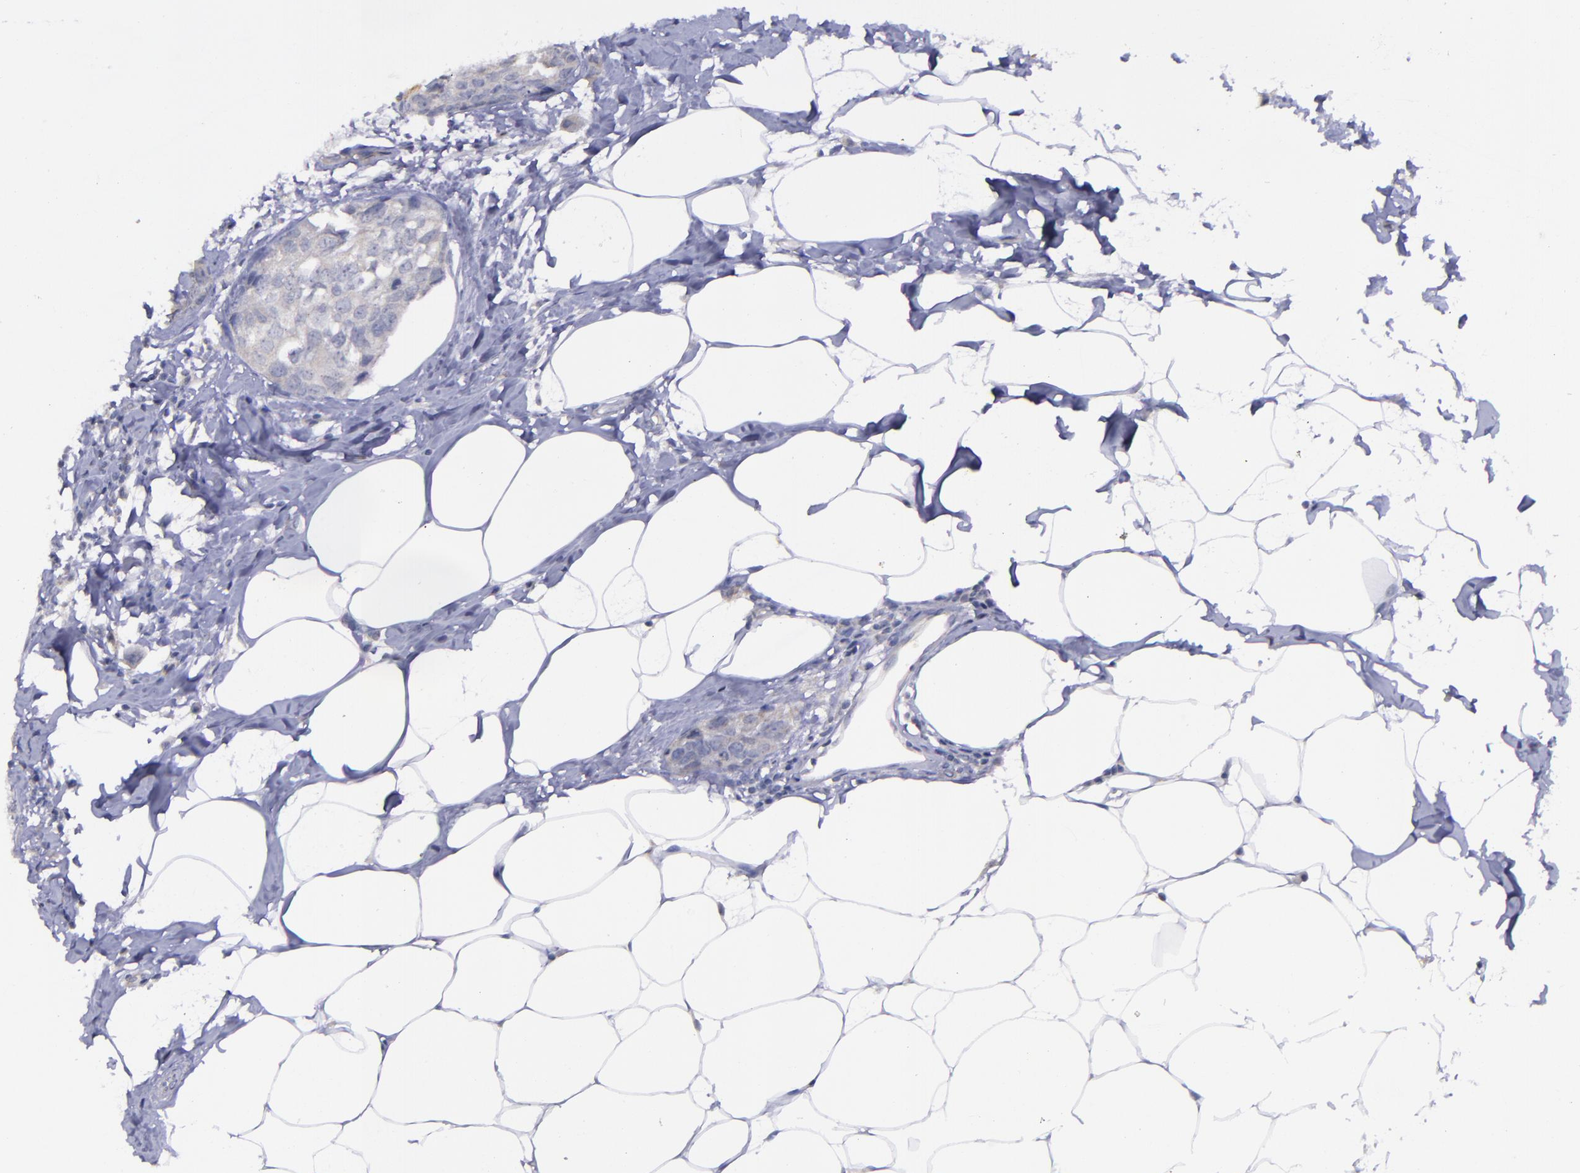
{"staining": {"intensity": "weak", "quantity": "<25%", "location": "cytoplasmic/membranous"}, "tissue": "breast cancer", "cell_type": "Tumor cells", "image_type": "cancer", "snomed": [{"axis": "morphology", "description": "Normal tissue, NOS"}, {"axis": "morphology", "description": "Duct carcinoma"}, {"axis": "topography", "description": "Breast"}], "caption": "A photomicrograph of intraductal carcinoma (breast) stained for a protein reveals no brown staining in tumor cells. (DAB IHC visualized using brightfield microscopy, high magnification).", "gene": "MASP1", "patient": {"sex": "female", "age": 50}}